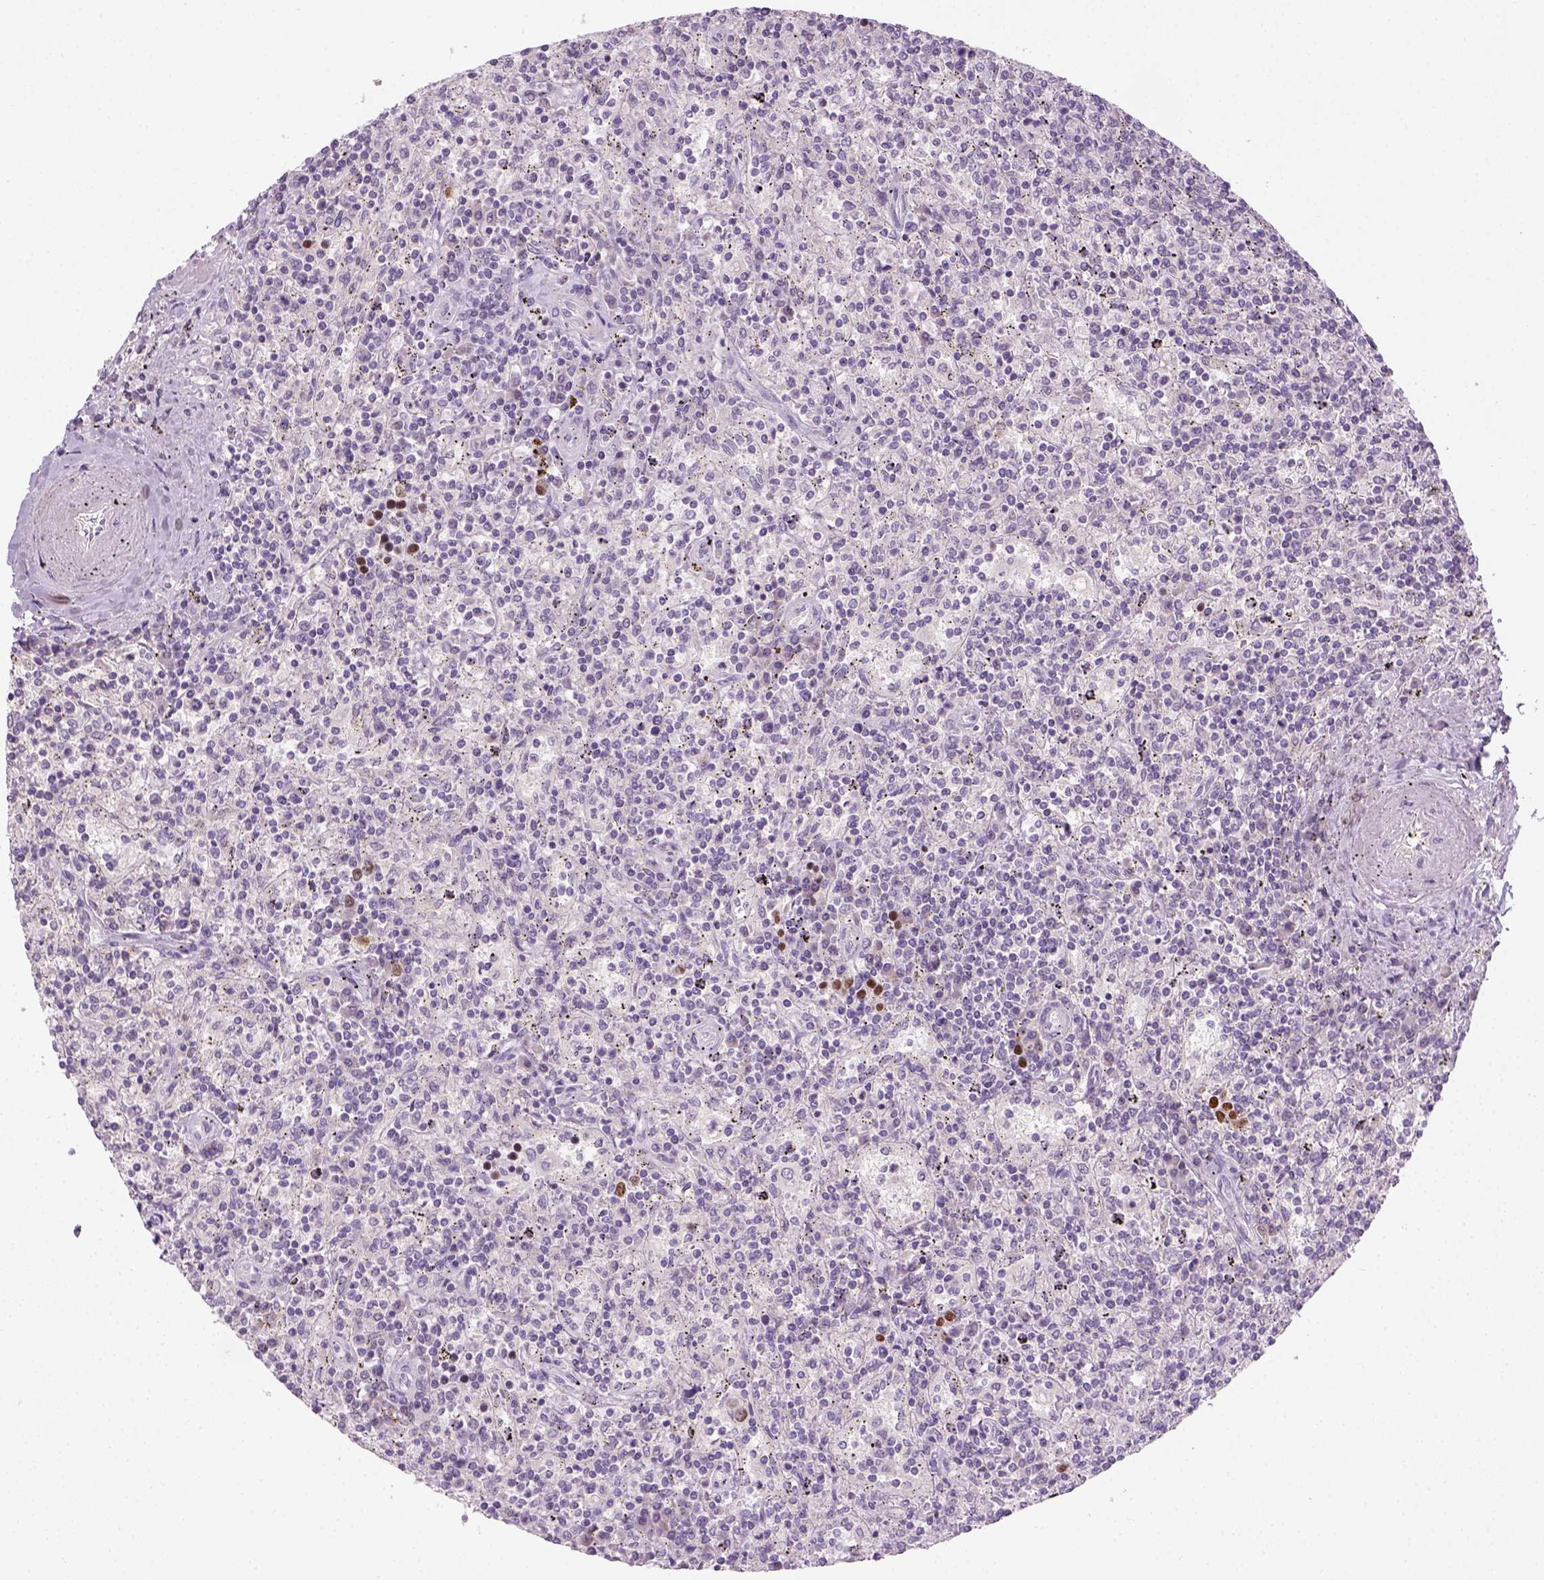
{"staining": {"intensity": "negative", "quantity": "none", "location": "none"}, "tissue": "lymphoma", "cell_type": "Tumor cells", "image_type": "cancer", "snomed": [{"axis": "morphology", "description": "Malignant lymphoma, non-Hodgkin's type, Low grade"}, {"axis": "topography", "description": "Spleen"}], "caption": "This is a image of immunohistochemistry staining of lymphoma, which shows no expression in tumor cells.", "gene": "GFI1B", "patient": {"sex": "male", "age": 62}}